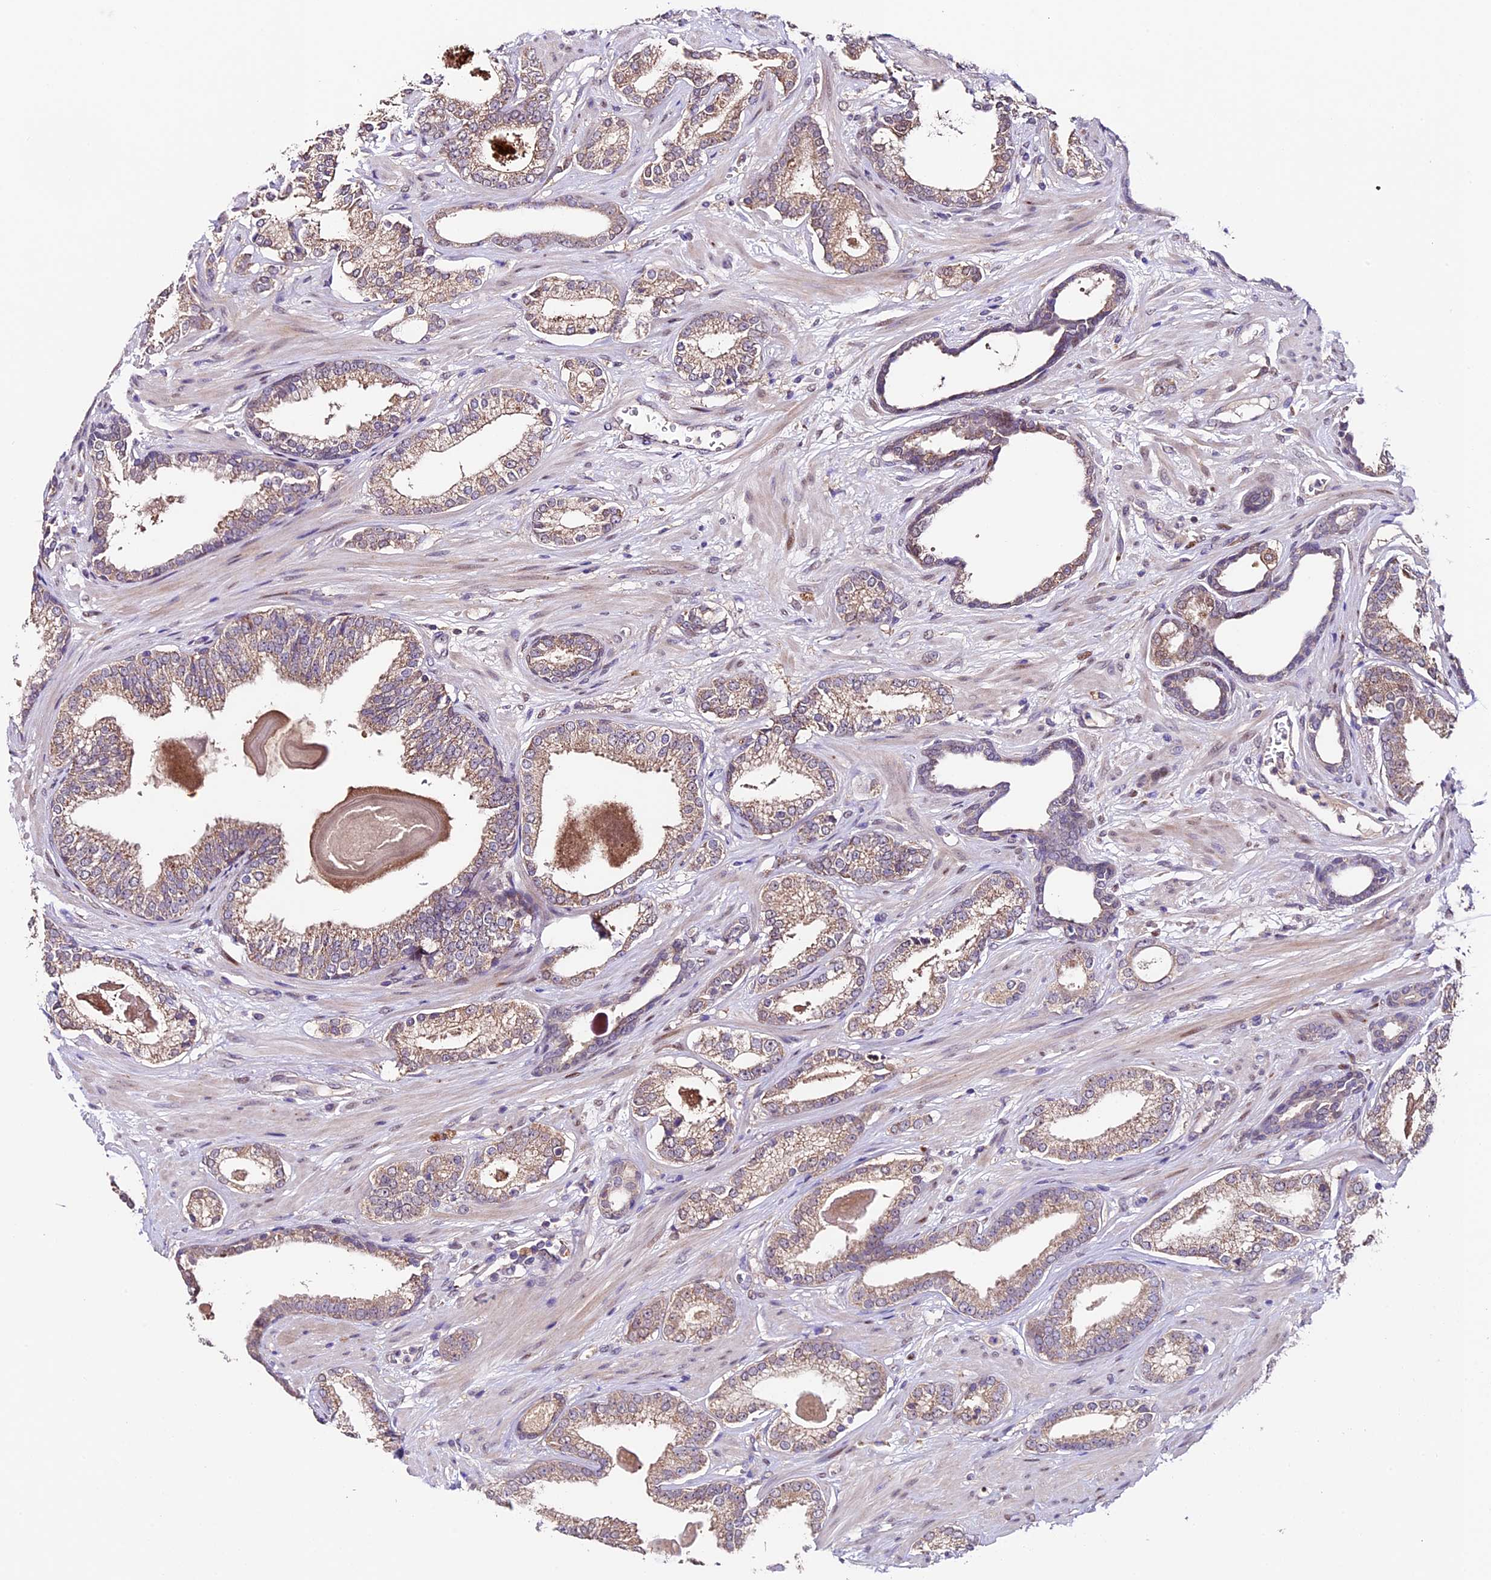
{"staining": {"intensity": "weak", "quantity": ">75%", "location": "cytoplasmic/membranous"}, "tissue": "prostate cancer", "cell_type": "Tumor cells", "image_type": "cancer", "snomed": [{"axis": "morphology", "description": "Adenocarcinoma, Low grade"}, {"axis": "topography", "description": "Prostate"}], "caption": "An image of human prostate cancer (low-grade adenocarcinoma) stained for a protein demonstrates weak cytoplasmic/membranous brown staining in tumor cells.", "gene": "SBNO2", "patient": {"sex": "male", "age": 70}}